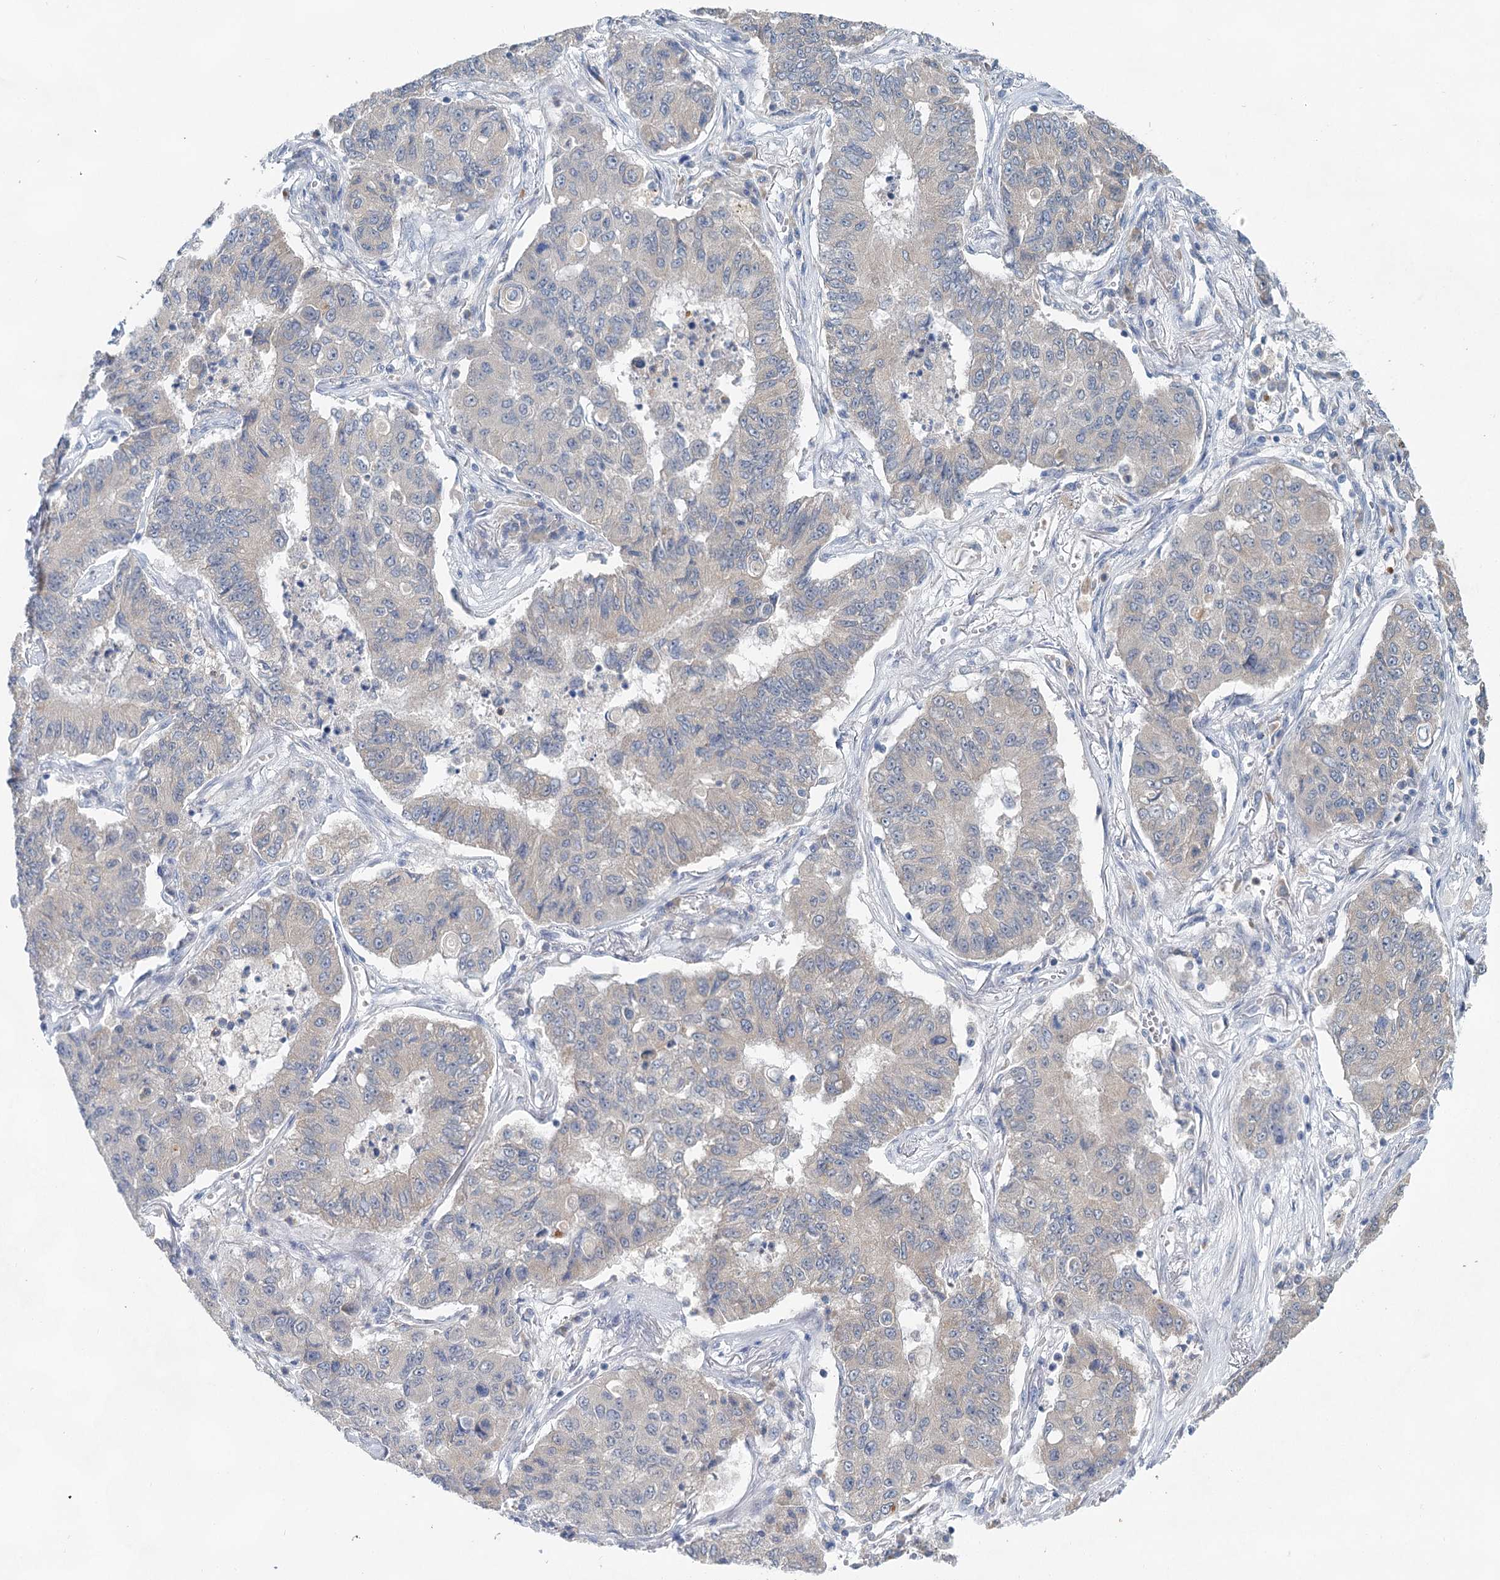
{"staining": {"intensity": "negative", "quantity": "none", "location": "none"}, "tissue": "lung cancer", "cell_type": "Tumor cells", "image_type": "cancer", "snomed": [{"axis": "morphology", "description": "Squamous cell carcinoma, NOS"}, {"axis": "topography", "description": "Lung"}], "caption": "High power microscopy image of an IHC image of lung cancer (squamous cell carcinoma), revealing no significant expression in tumor cells.", "gene": "BLTP1", "patient": {"sex": "male", "age": 74}}